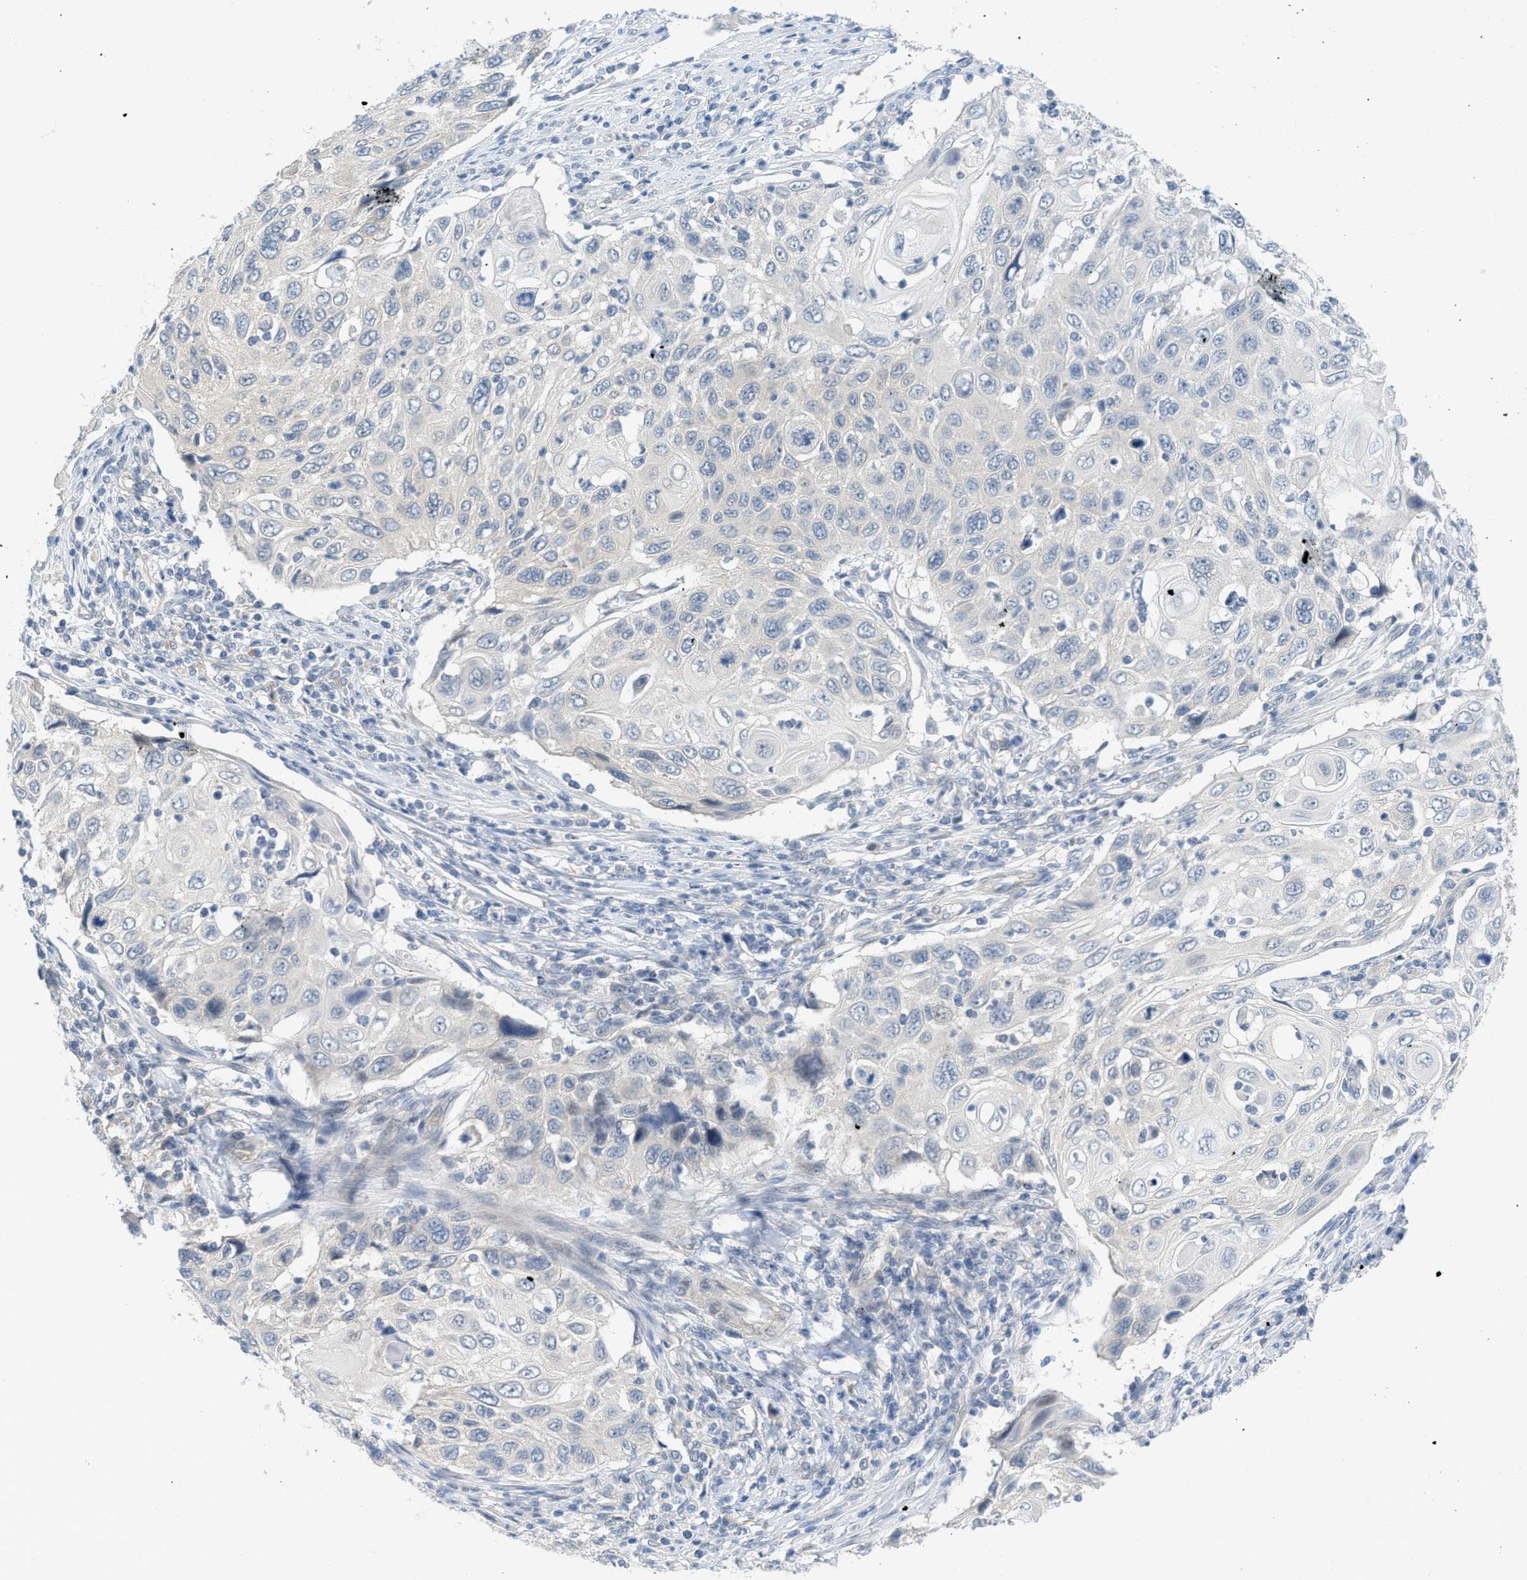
{"staining": {"intensity": "negative", "quantity": "none", "location": "none"}, "tissue": "cervical cancer", "cell_type": "Tumor cells", "image_type": "cancer", "snomed": [{"axis": "morphology", "description": "Squamous cell carcinoma, NOS"}, {"axis": "topography", "description": "Cervix"}], "caption": "IHC of human squamous cell carcinoma (cervical) displays no staining in tumor cells.", "gene": "TNFAIP1", "patient": {"sex": "female", "age": 70}}